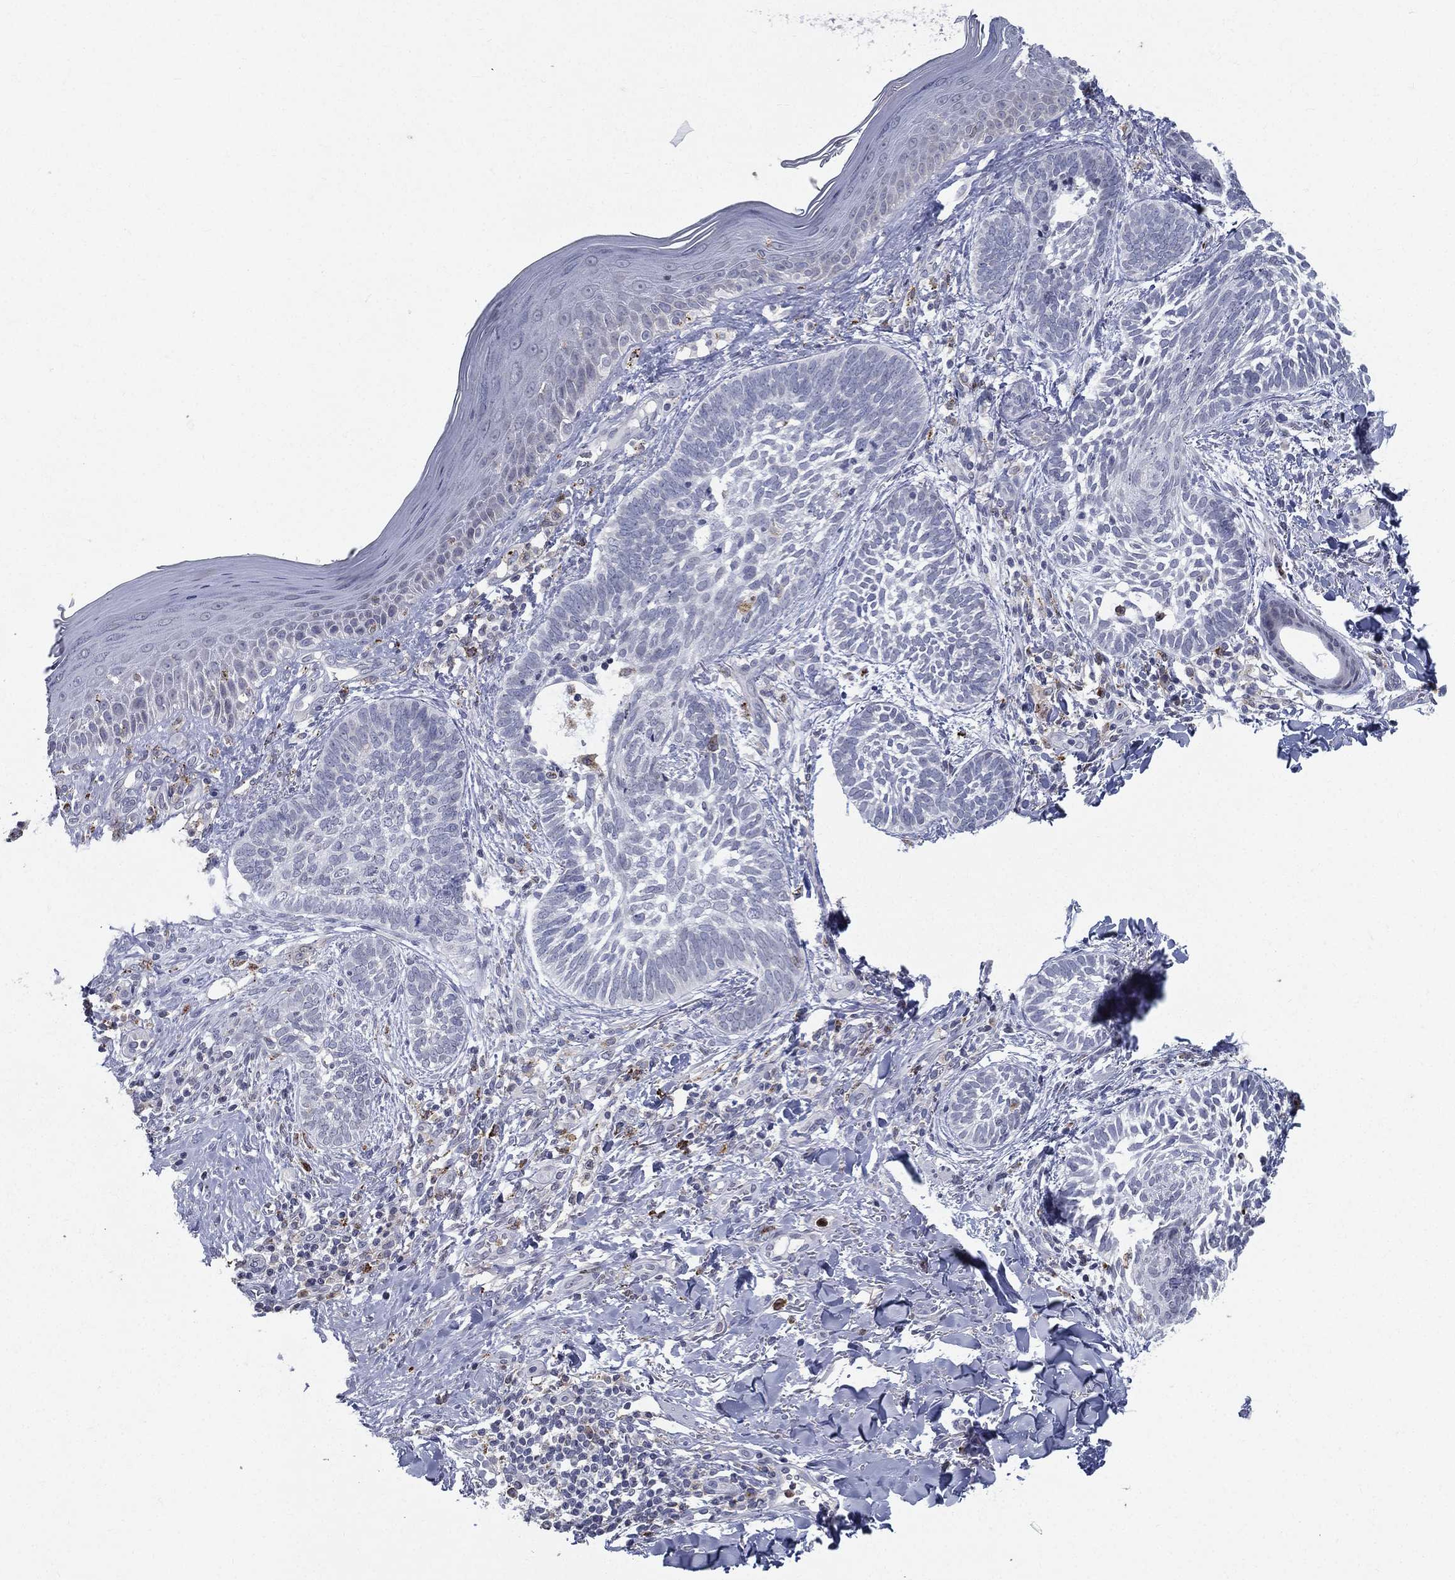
{"staining": {"intensity": "negative", "quantity": "none", "location": "none"}, "tissue": "skin cancer", "cell_type": "Tumor cells", "image_type": "cancer", "snomed": [{"axis": "morphology", "description": "Normal tissue, NOS"}, {"axis": "morphology", "description": "Basal cell carcinoma"}, {"axis": "topography", "description": "Skin"}], "caption": "Histopathology image shows no significant protein positivity in tumor cells of skin cancer (basal cell carcinoma). (DAB immunohistochemistry (IHC), high magnification).", "gene": "EVI2B", "patient": {"sex": "male", "age": 46}}